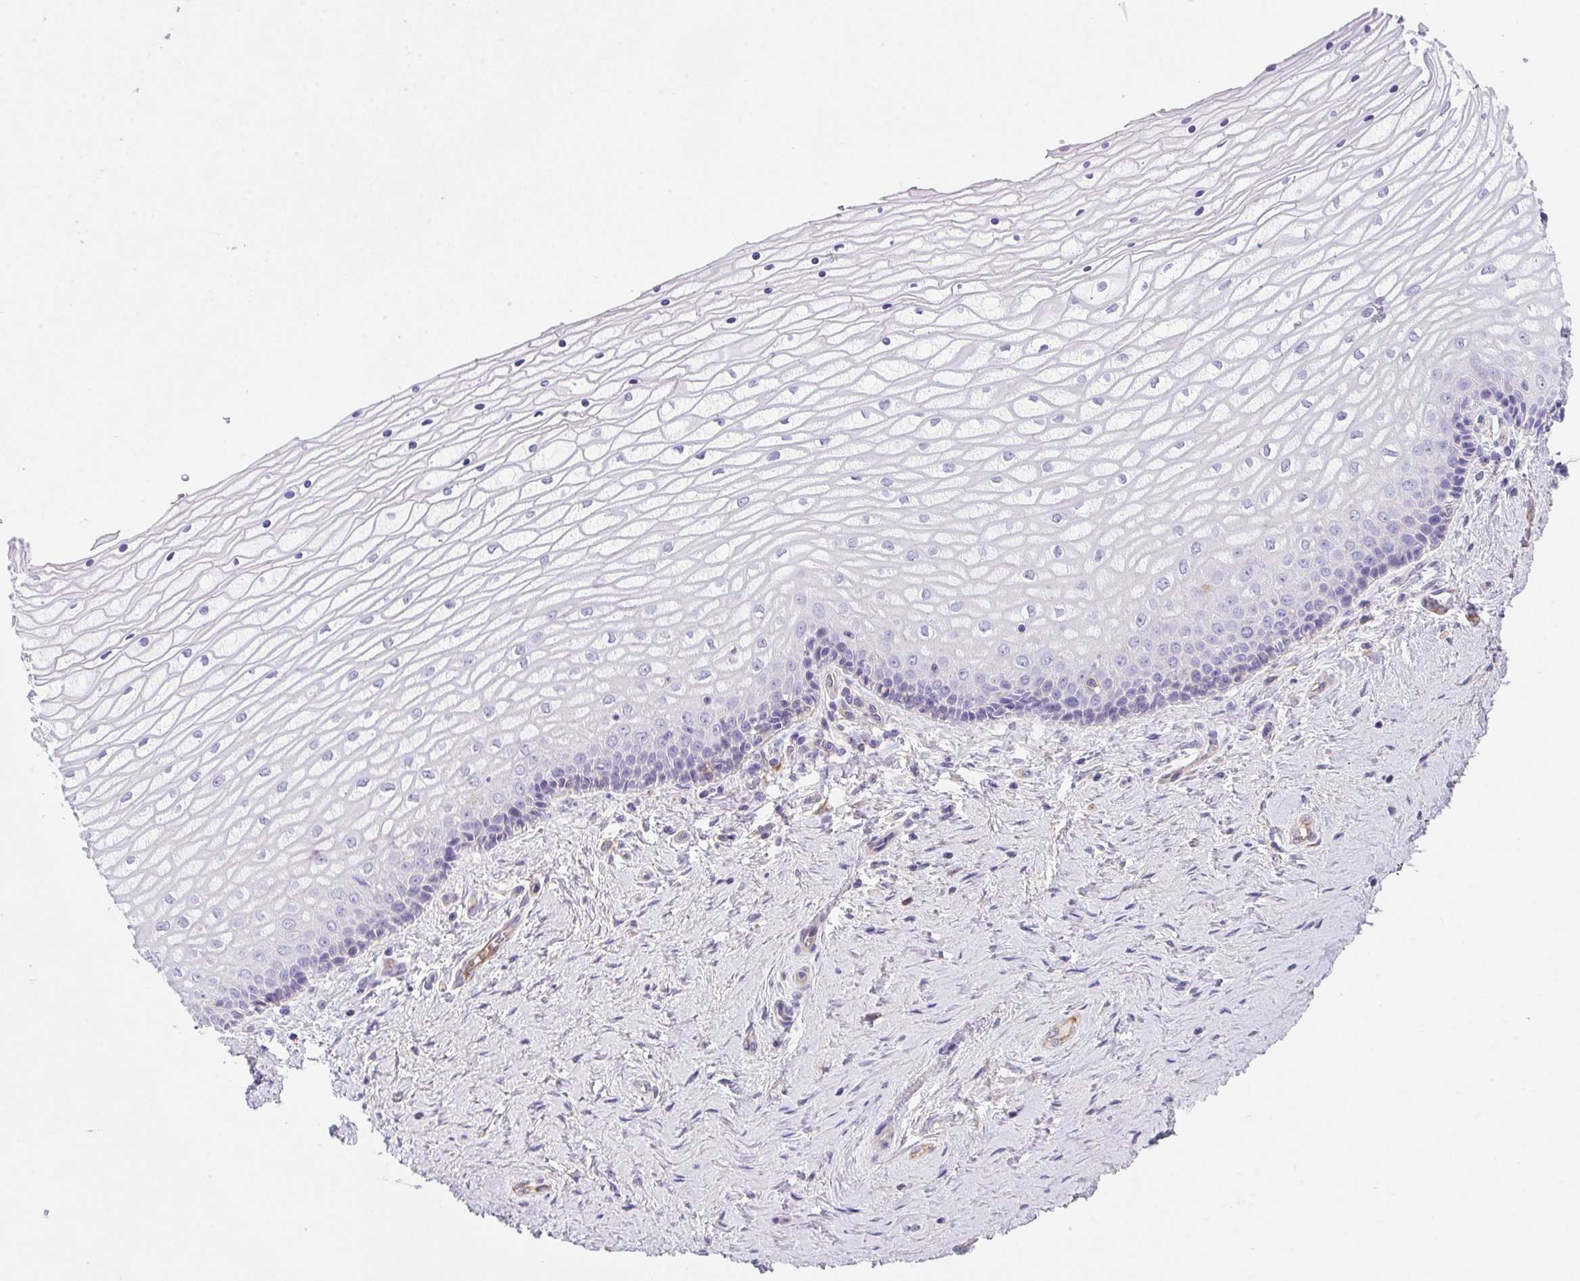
{"staining": {"intensity": "negative", "quantity": "none", "location": "none"}, "tissue": "vagina", "cell_type": "Squamous epithelial cells", "image_type": "normal", "snomed": [{"axis": "morphology", "description": "Normal tissue, NOS"}, {"axis": "topography", "description": "Vagina"}], "caption": "Image shows no significant protein positivity in squamous epithelial cells of unremarkable vagina. (Stains: DAB IHC with hematoxylin counter stain, Microscopy: brightfield microscopy at high magnification).", "gene": "DBN1", "patient": {"sex": "female", "age": 45}}